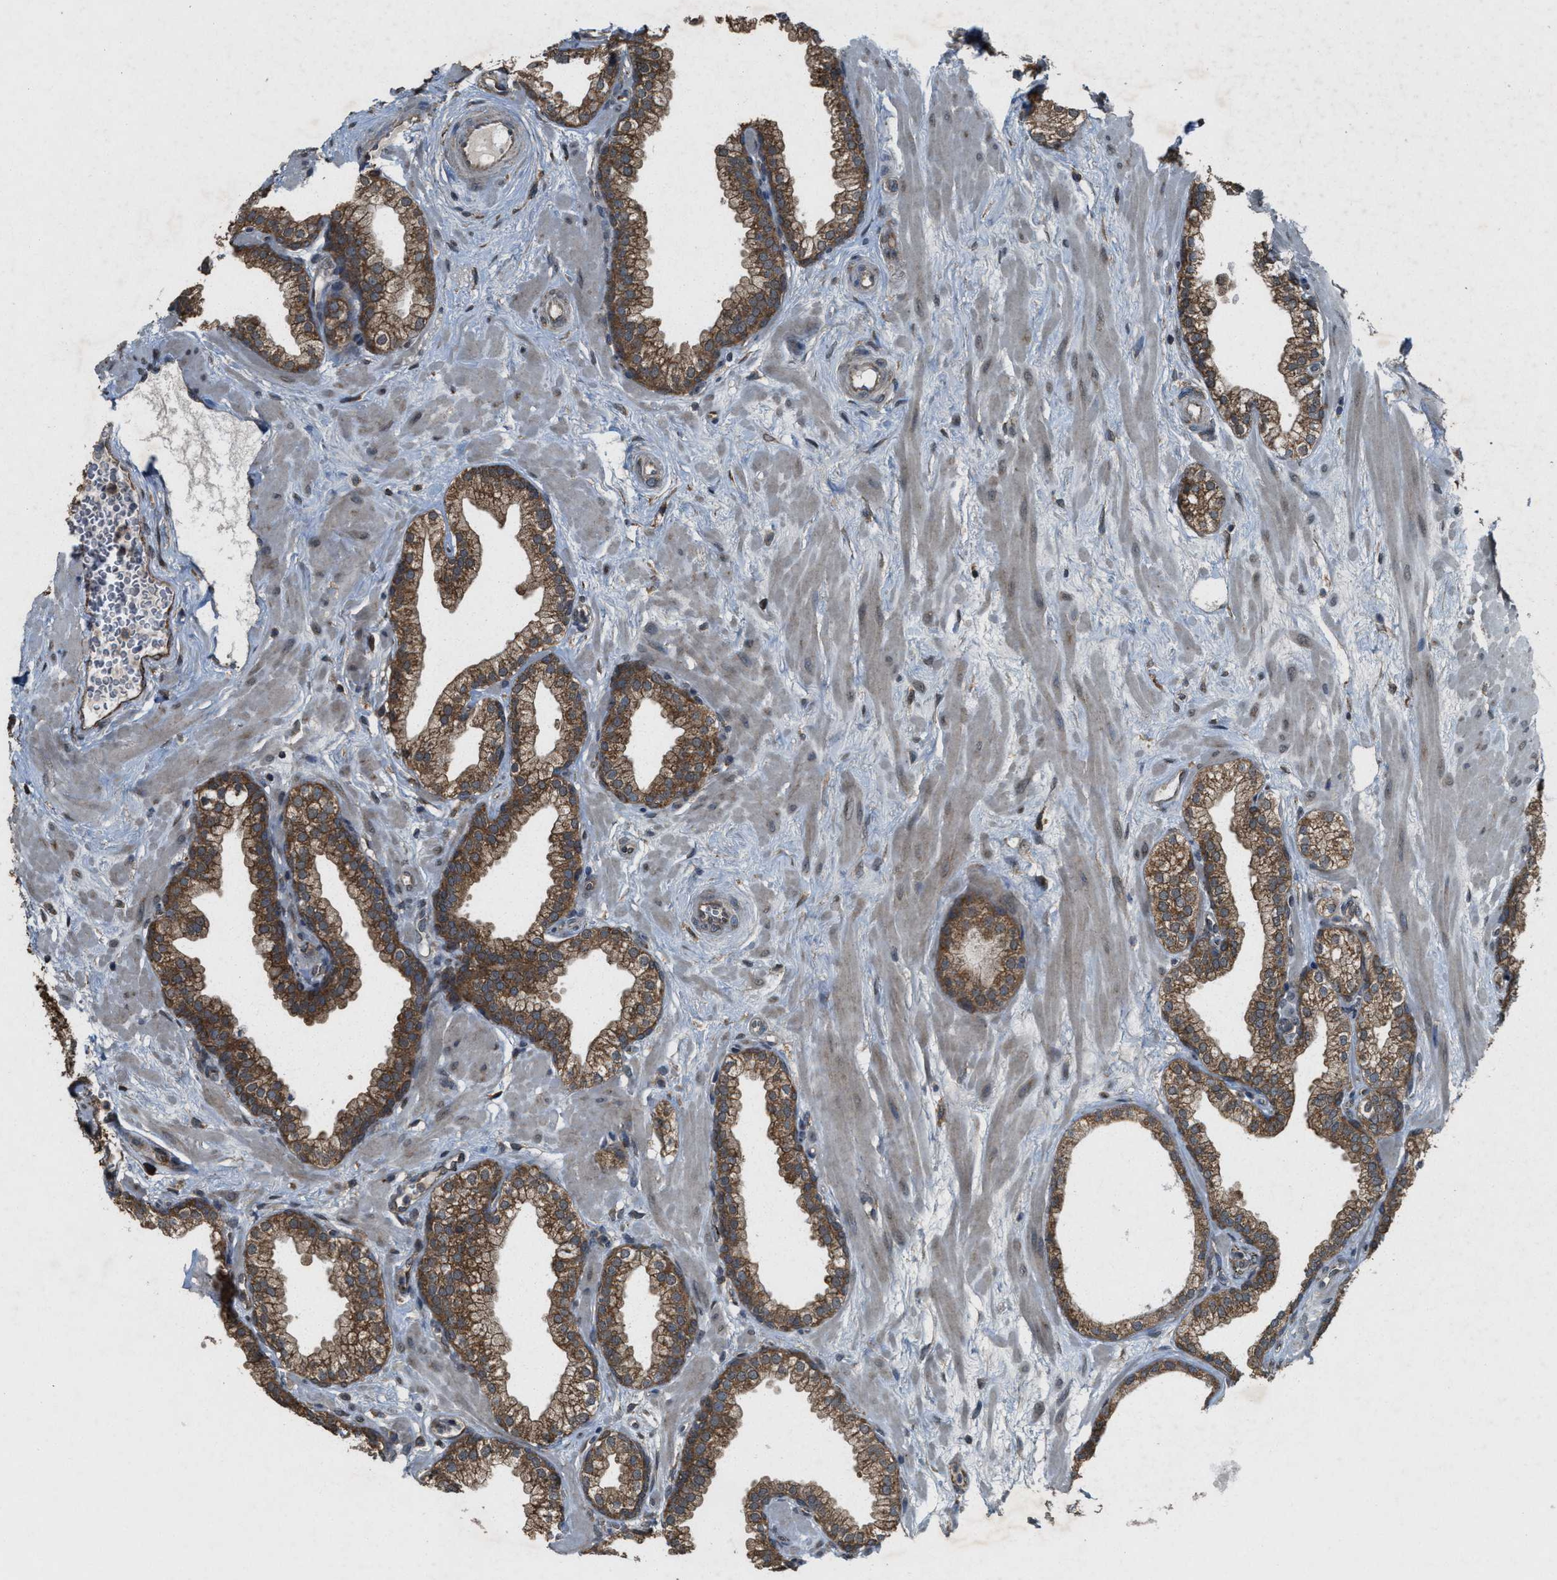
{"staining": {"intensity": "strong", "quantity": ">75%", "location": "cytoplasmic/membranous"}, "tissue": "prostate", "cell_type": "Glandular cells", "image_type": "normal", "snomed": [{"axis": "morphology", "description": "Normal tissue, NOS"}, {"axis": "morphology", "description": "Urothelial carcinoma, Low grade"}, {"axis": "topography", "description": "Urinary bladder"}, {"axis": "topography", "description": "Prostate"}], "caption": "Protein expression by immunohistochemistry (IHC) demonstrates strong cytoplasmic/membranous expression in about >75% of glandular cells in unremarkable prostate. (brown staining indicates protein expression, while blue staining denotes nuclei).", "gene": "ARHGEF5", "patient": {"sex": "male", "age": 60}}